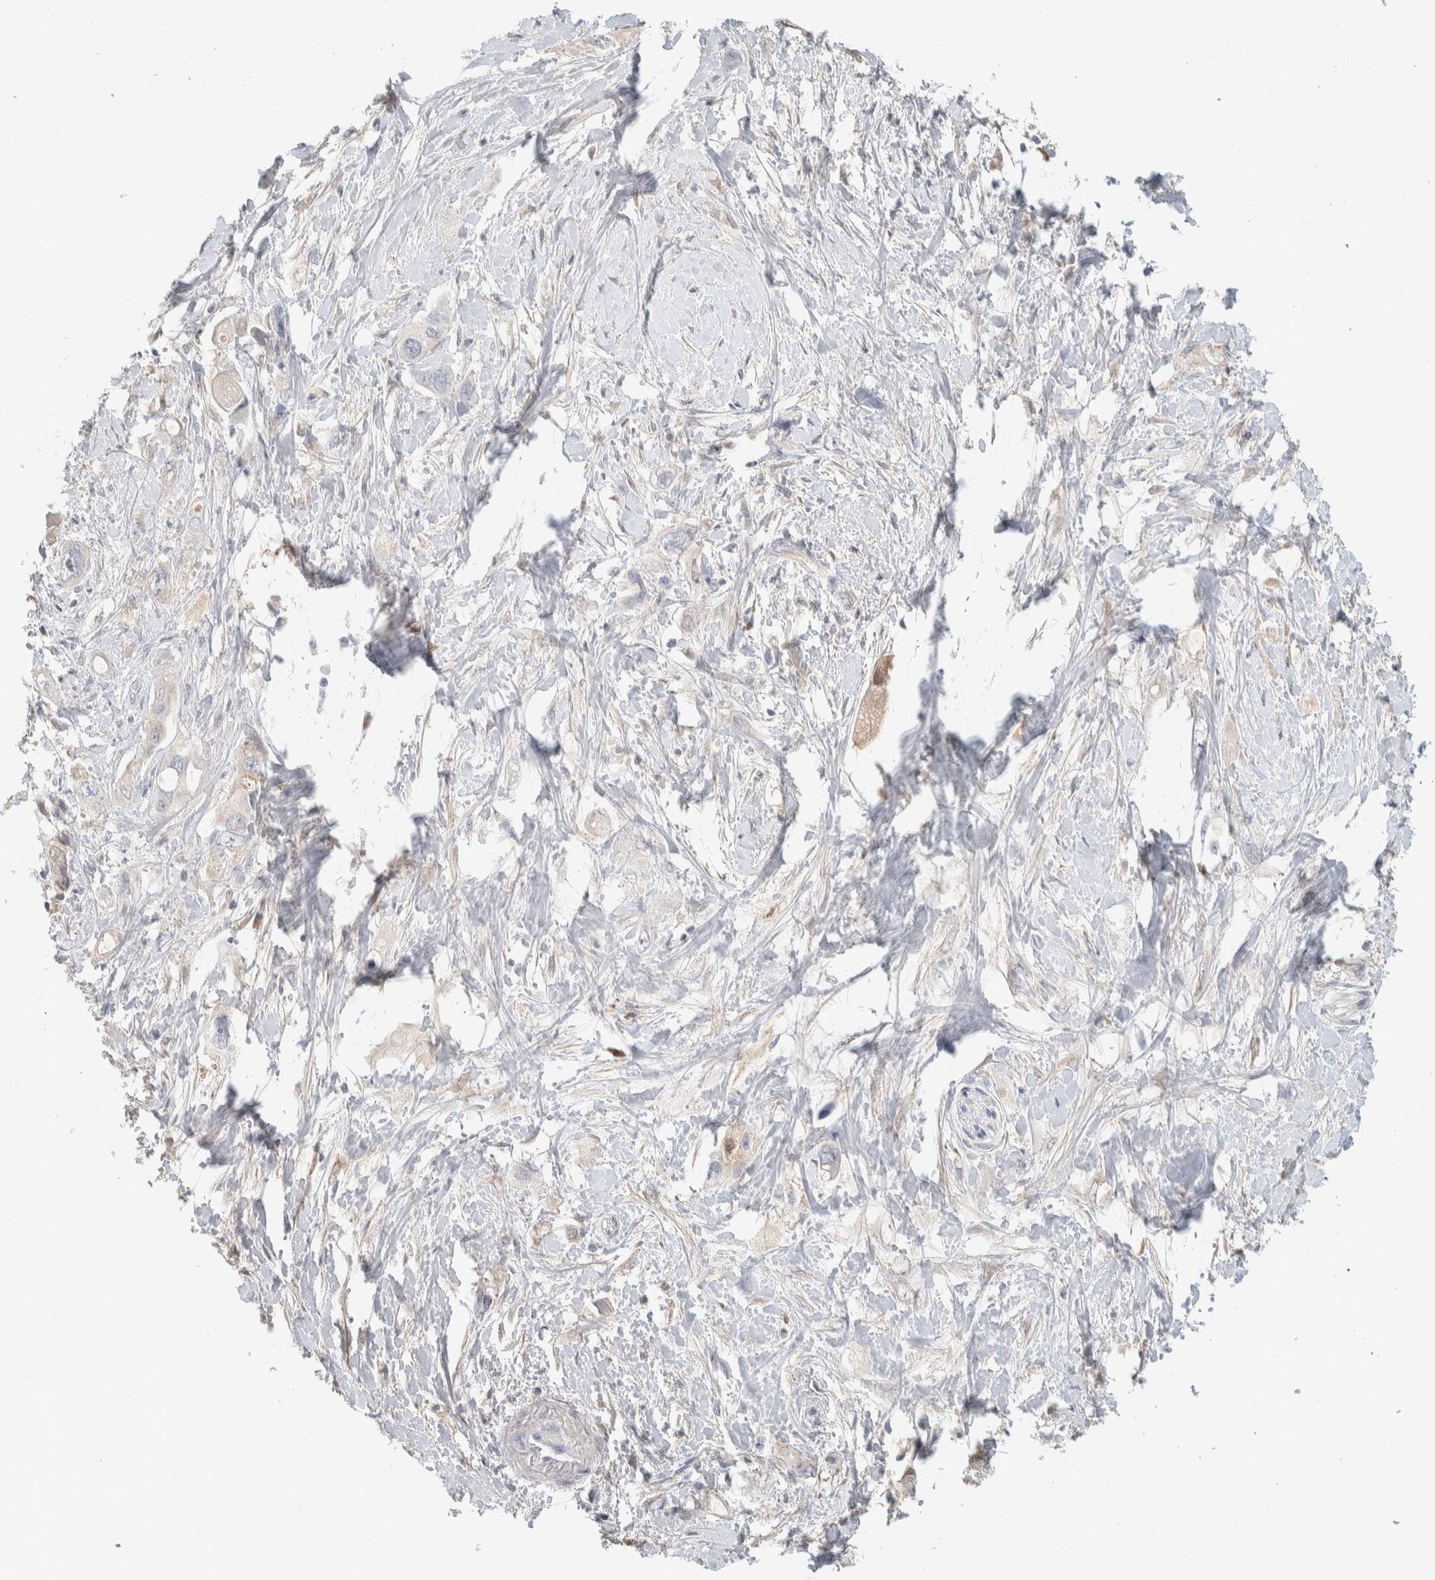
{"staining": {"intensity": "negative", "quantity": "none", "location": "none"}, "tissue": "pancreatic cancer", "cell_type": "Tumor cells", "image_type": "cancer", "snomed": [{"axis": "morphology", "description": "Adenocarcinoma, NOS"}, {"axis": "topography", "description": "Pancreas"}], "caption": "Pancreatic cancer stained for a protein using immunohistochemistry (IHC) reveals no staining tumor cells.", "gene": "DEPTOR", "patient": {"sex": "female", "age": 56}}